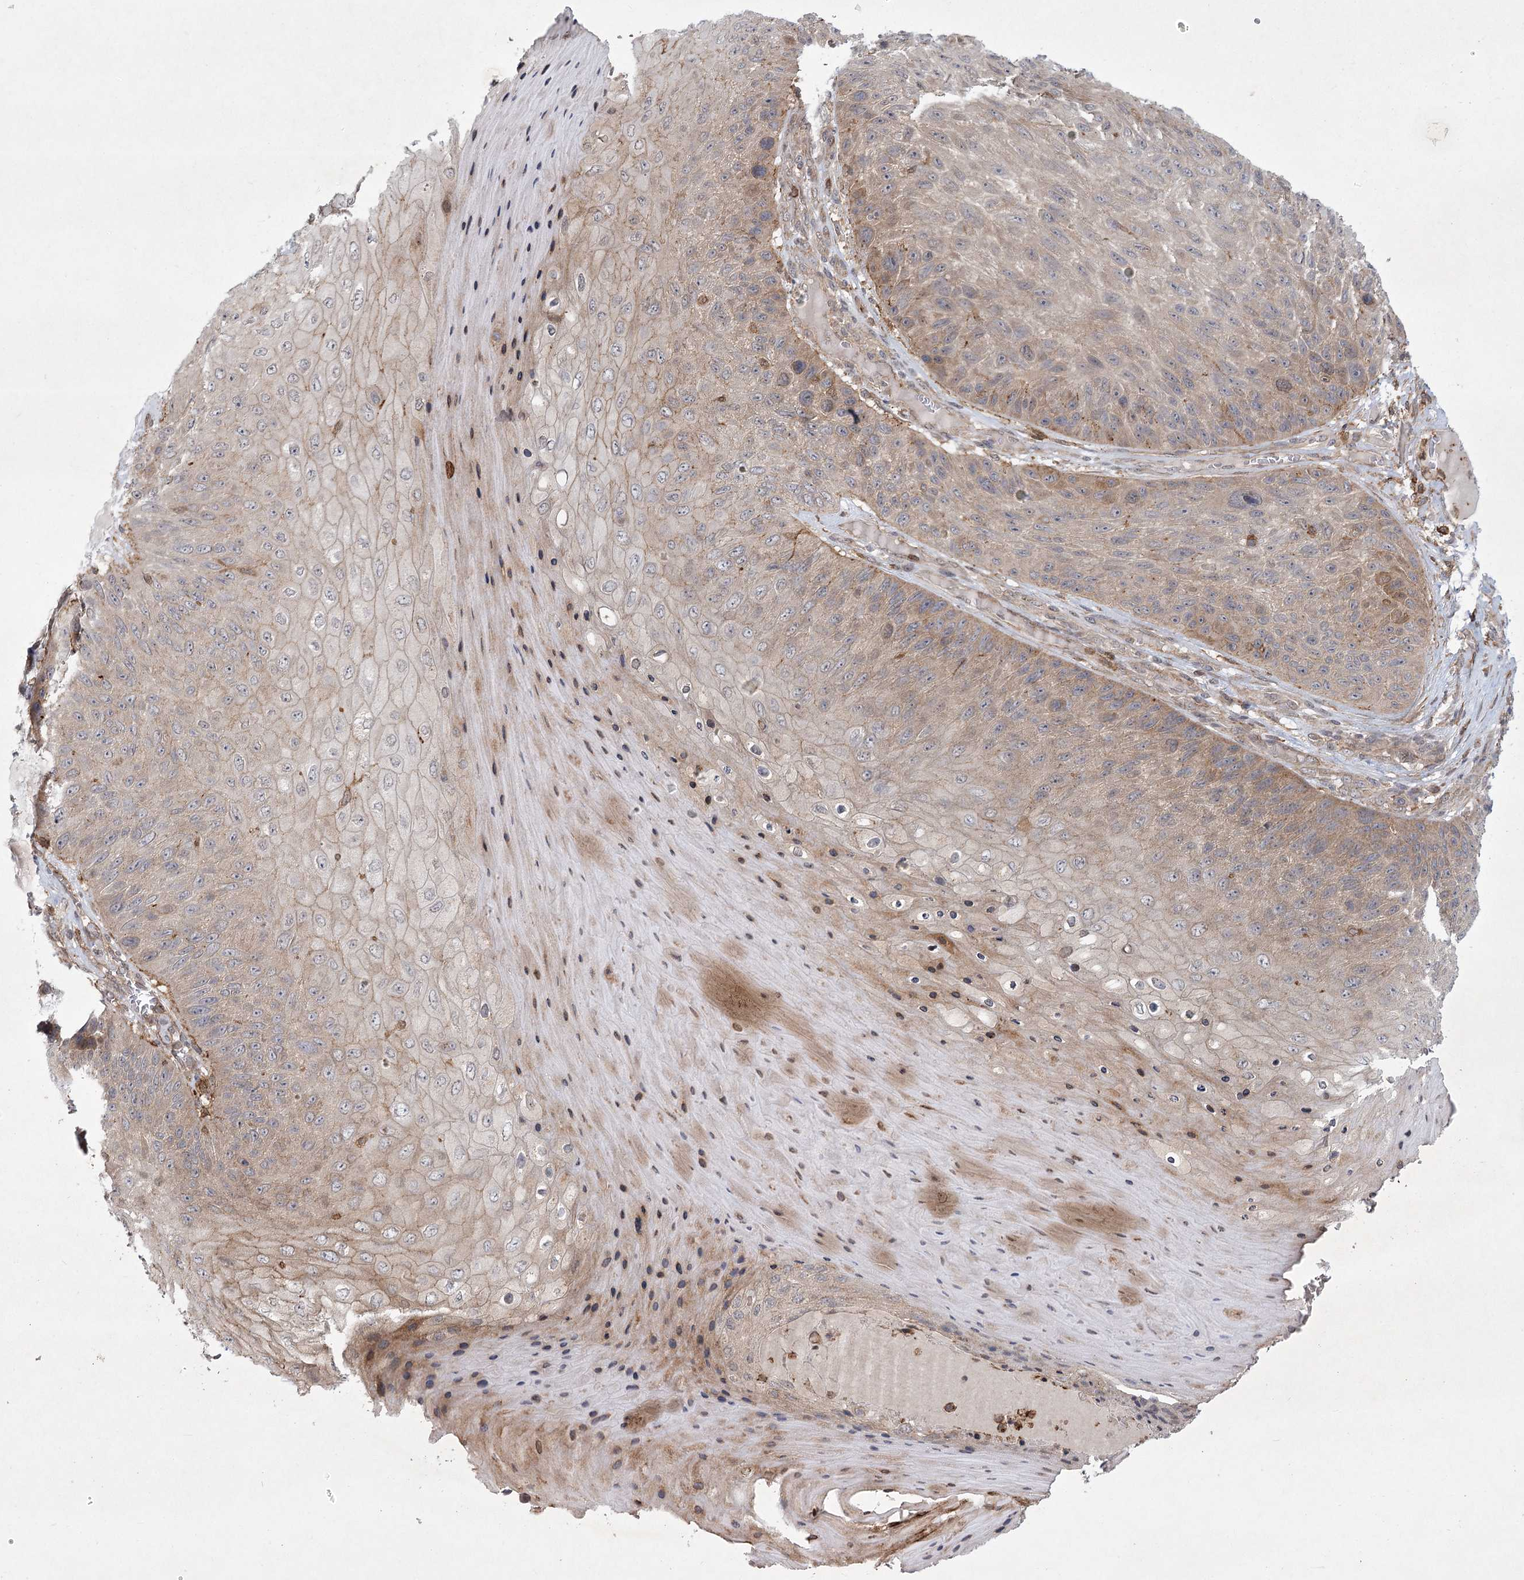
{"staining": {"intensity": "moderate", "quantity": "<25%", "location": "cytoplasmic/membranous"}, "tissue": "skin cancer", "cell_type": "Tumor cells", "image_type": "cancer", "snomed": [{"axis": "morphology", "description": "Squamous cell carcinoma, NOS"}, {"axis": "topography", "description": "Skin"}], "caption": "High-magnification brightfield microscopy of squamous cell carcinoma (skin) stained with DAB (brown) and counterstained with hematoxylin (blue). tumor cells exhibit moderate cytoplasmic/membranous staining is appreciated in about<25% of cells.", "gene": "MEPE", "patient": {"sex": "female", "age": 88}}